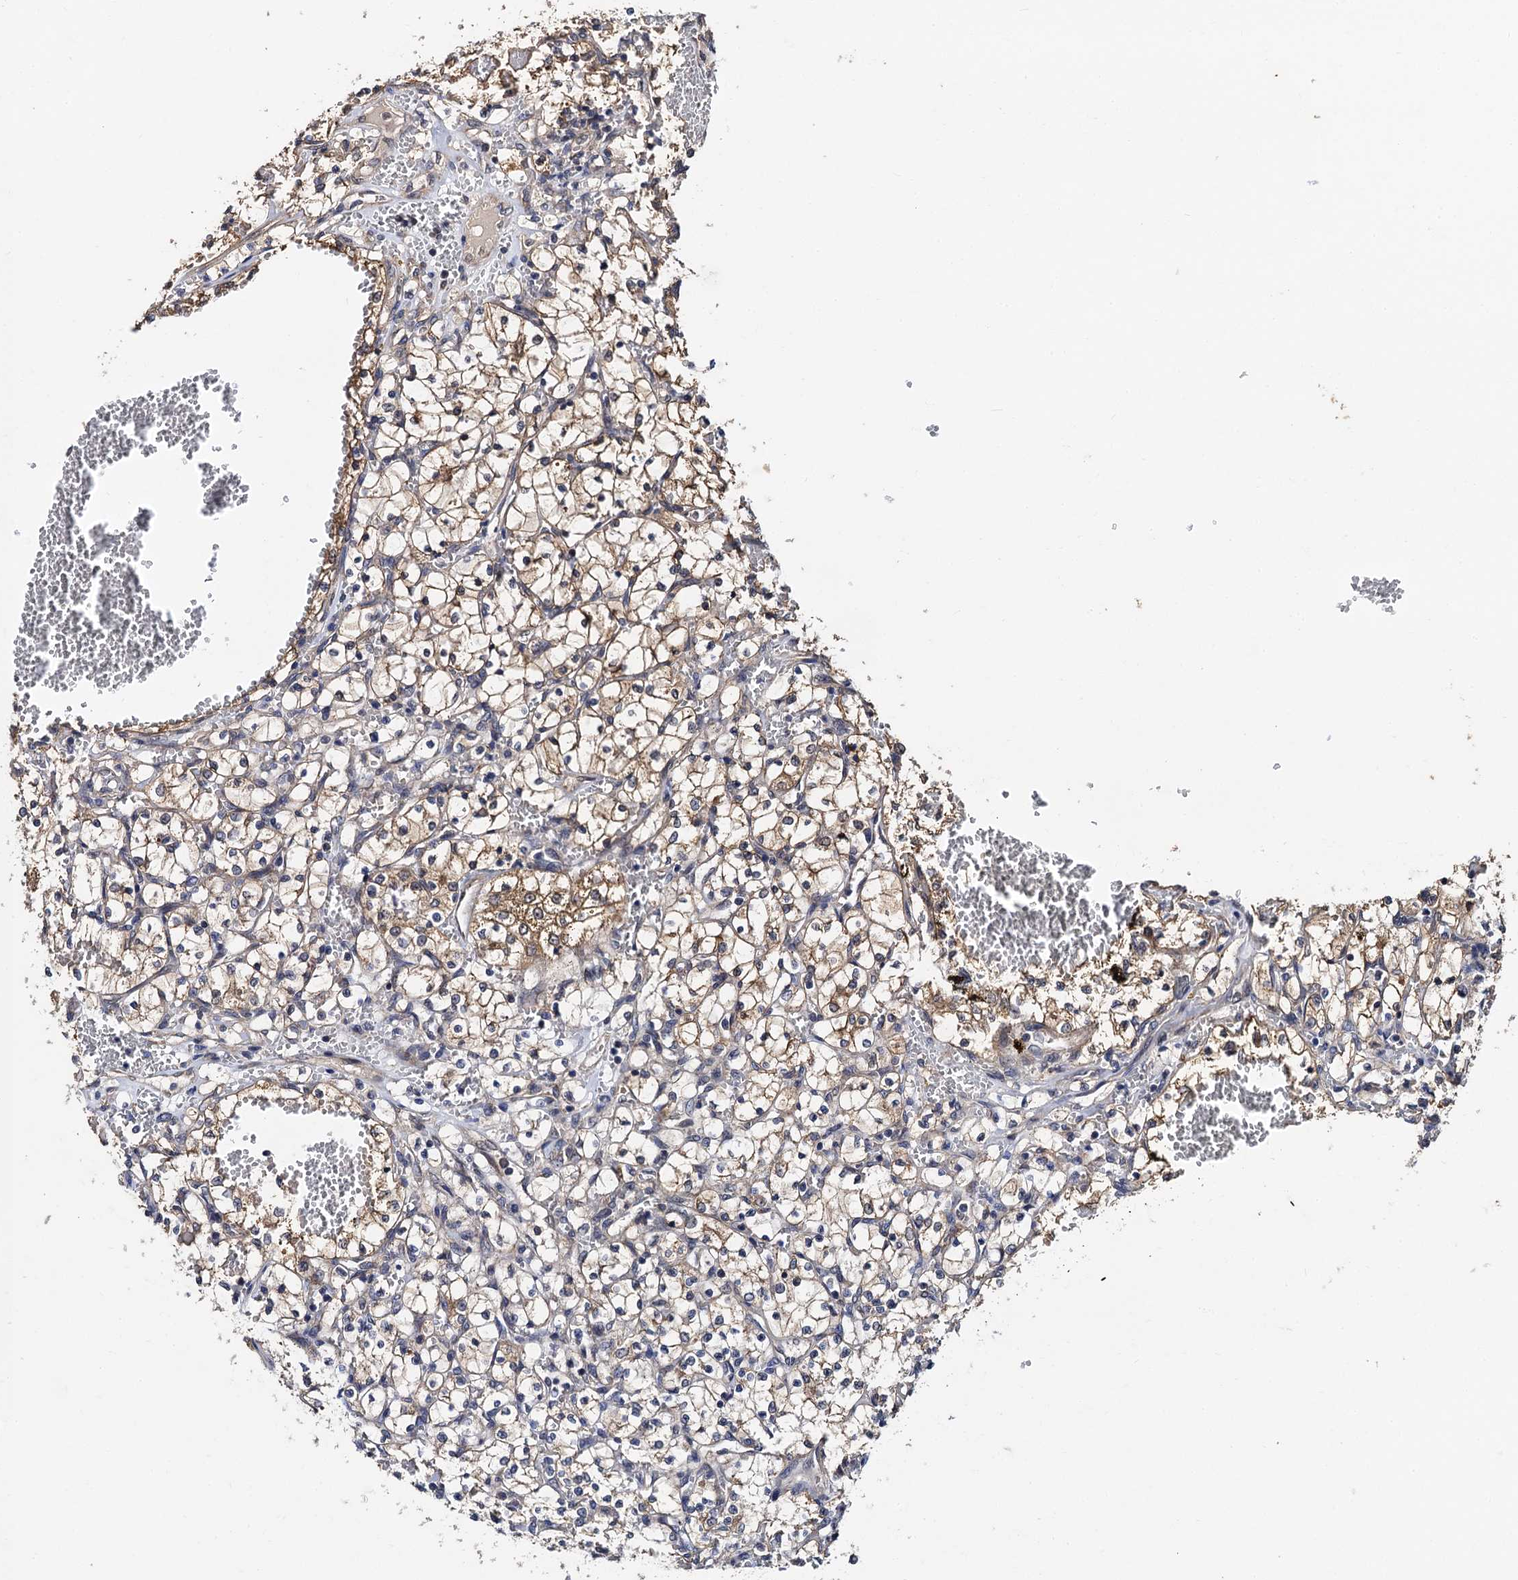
{"staining": {"intensity": "weak", "quantity": ">75%", "location": "cytoplasmic/membranous"}, "tissue": "renal cancer", "cell_type": "Tumor cells", "image_type": "cancer", "snomed": [{"axis": "morphology", "description": "Adenocarcinoma, NOS"}, {"axis": "topography", "description": "Kidney"}], "caption": "Protein positivity by immunohistochemistry (IHC) displays weak cytoplasmic/membranous staining in about >75% of tumor cells in renal cancer (adenocarcinoma).", "gene": "MIER2", "patient": {"sex": "female", "age": 69}}